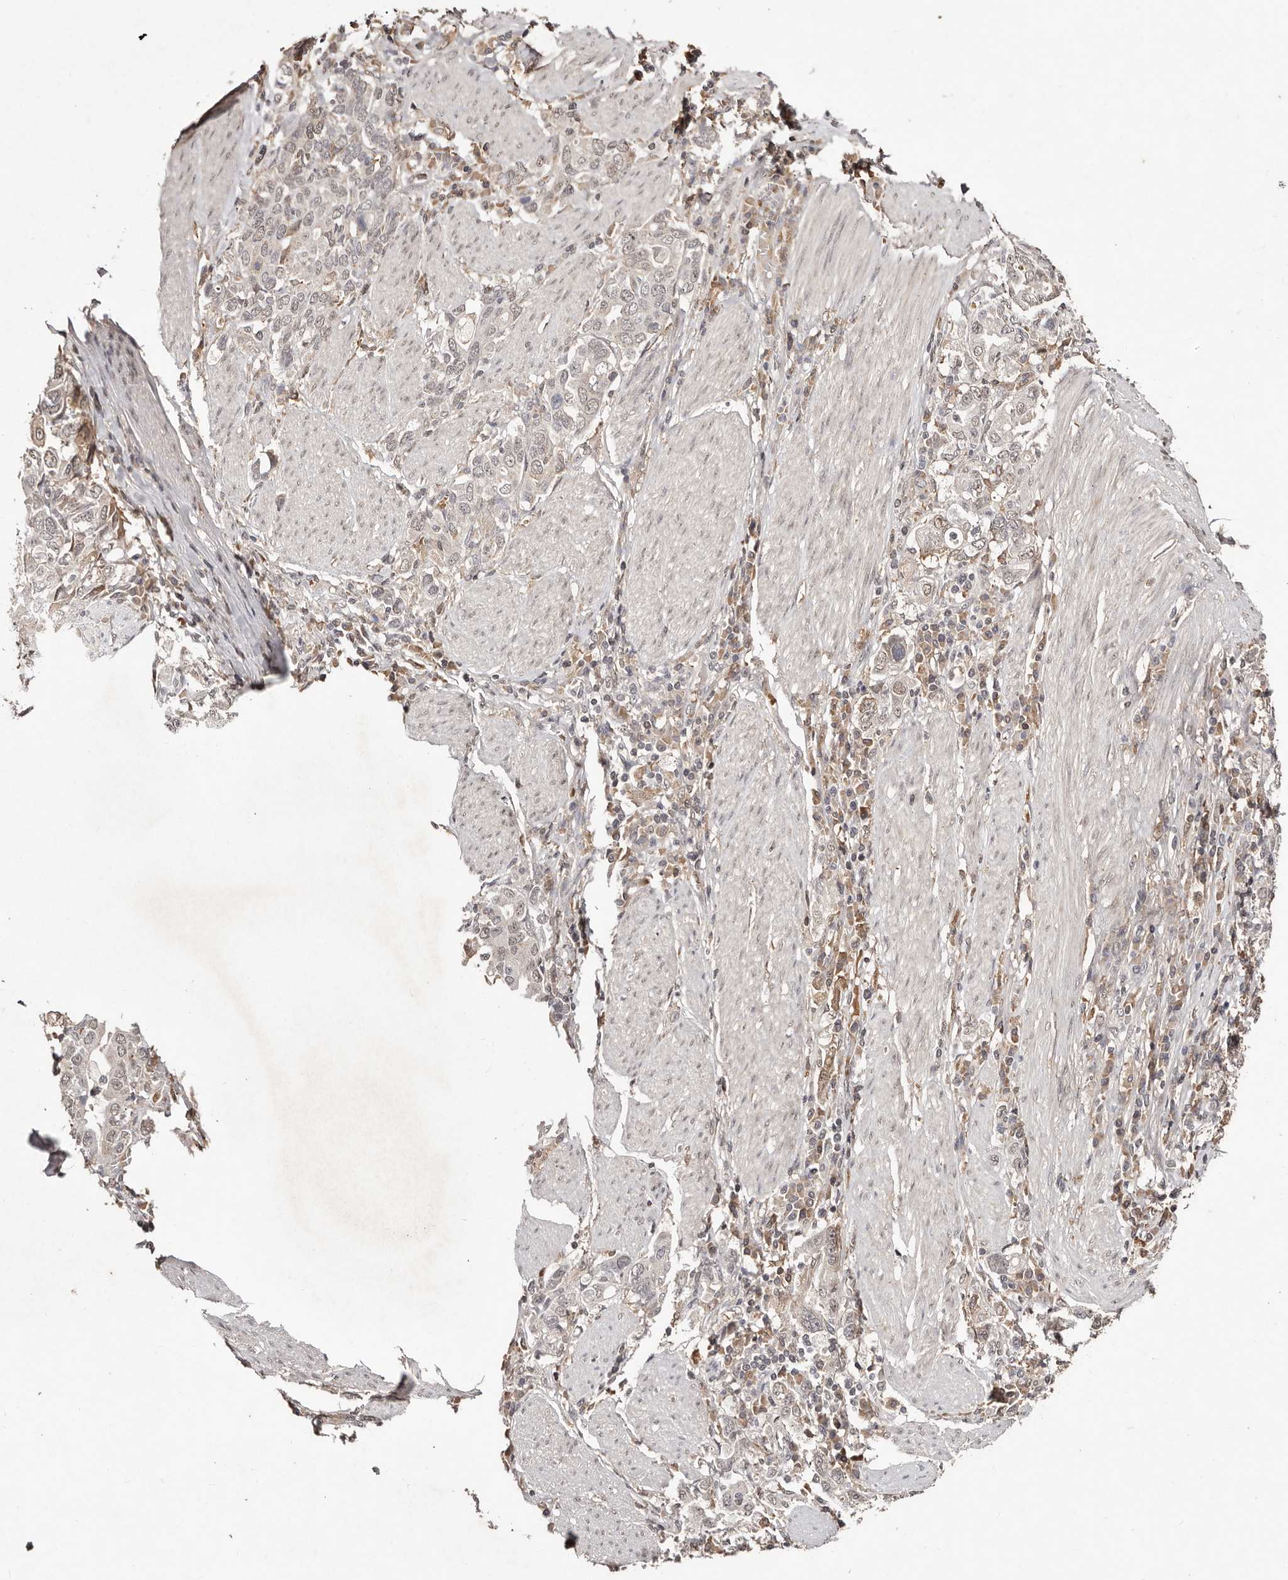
{"staining": {"intensity": "negative", "quantity": "none", "location": "none"}, "tissue": "stomach cancer", "cell_type": "Tumor cells", "image_type": "cancer", "snomed": [{"axis": "morphology", "description": "Adenocarcinoma, NOS"}, {"axis": "topography", "description": "Stomach, upper"}], "caption": "The photomicrograph displays no staining of tumor cells in stomach cancer.", "gene": "BICRAL", "patient": {"sex": "male", "age": 62}}